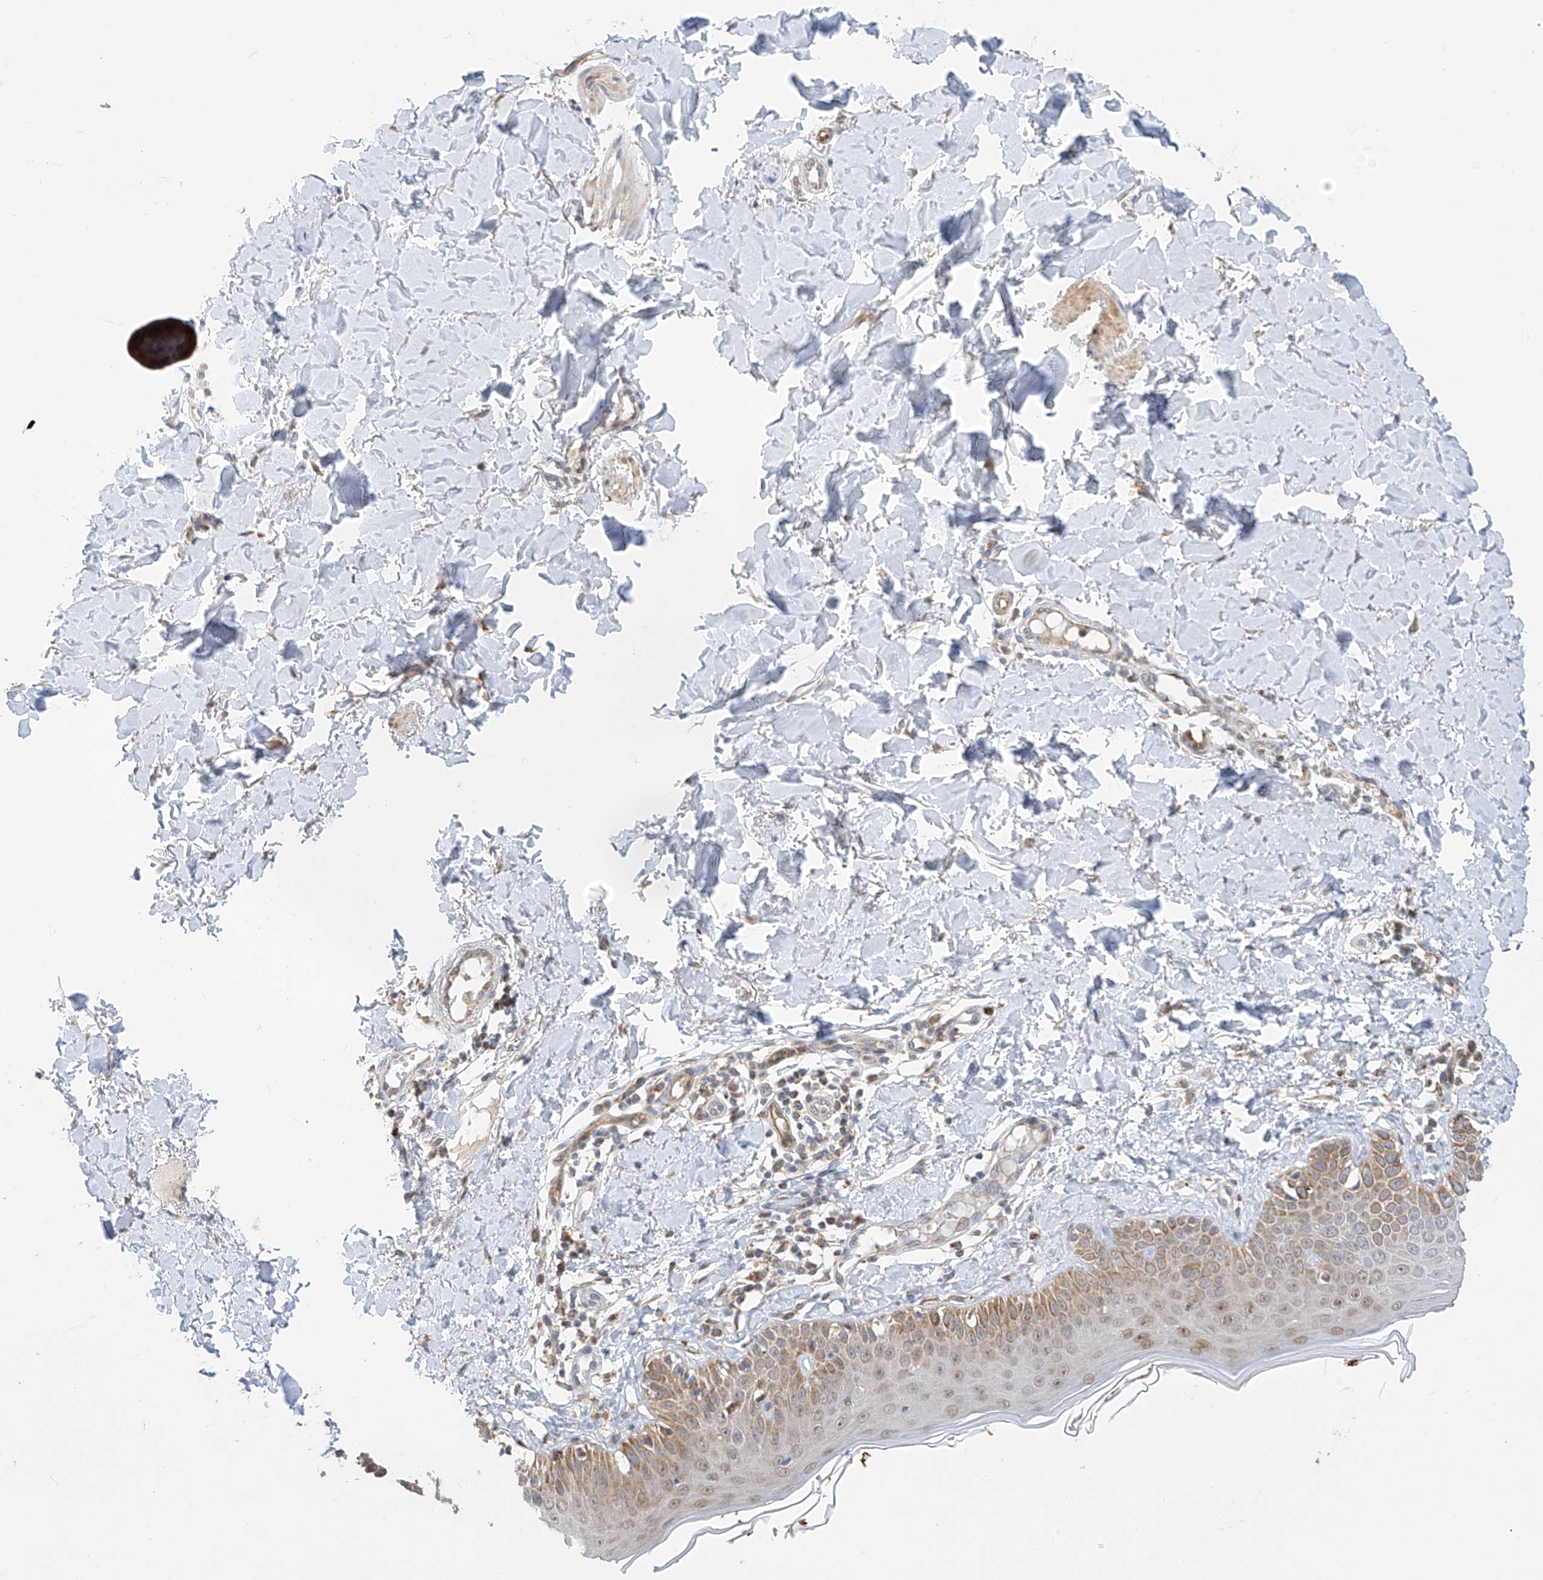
{"staining": {"intensity": "weak", "quantity": ">75%", "location": "cytoplasmic/membranous"}, "tissue": "skin", "cell_type": "Fibroblasts", "image_type": "normal", "snomed": [{"axis": "morphology", "description": "Normal tissue, NOS"}, {"axis": "topography", "description": "Skin"}], "caption": "Skin stained with DAB immunohistochemistry (IHC) shows low levels of weak cytoplasmic/membranous staining in about >75% of fibroblasts.", "gene": "PPA2", "patient": {"sex": "male", "age": 52}}